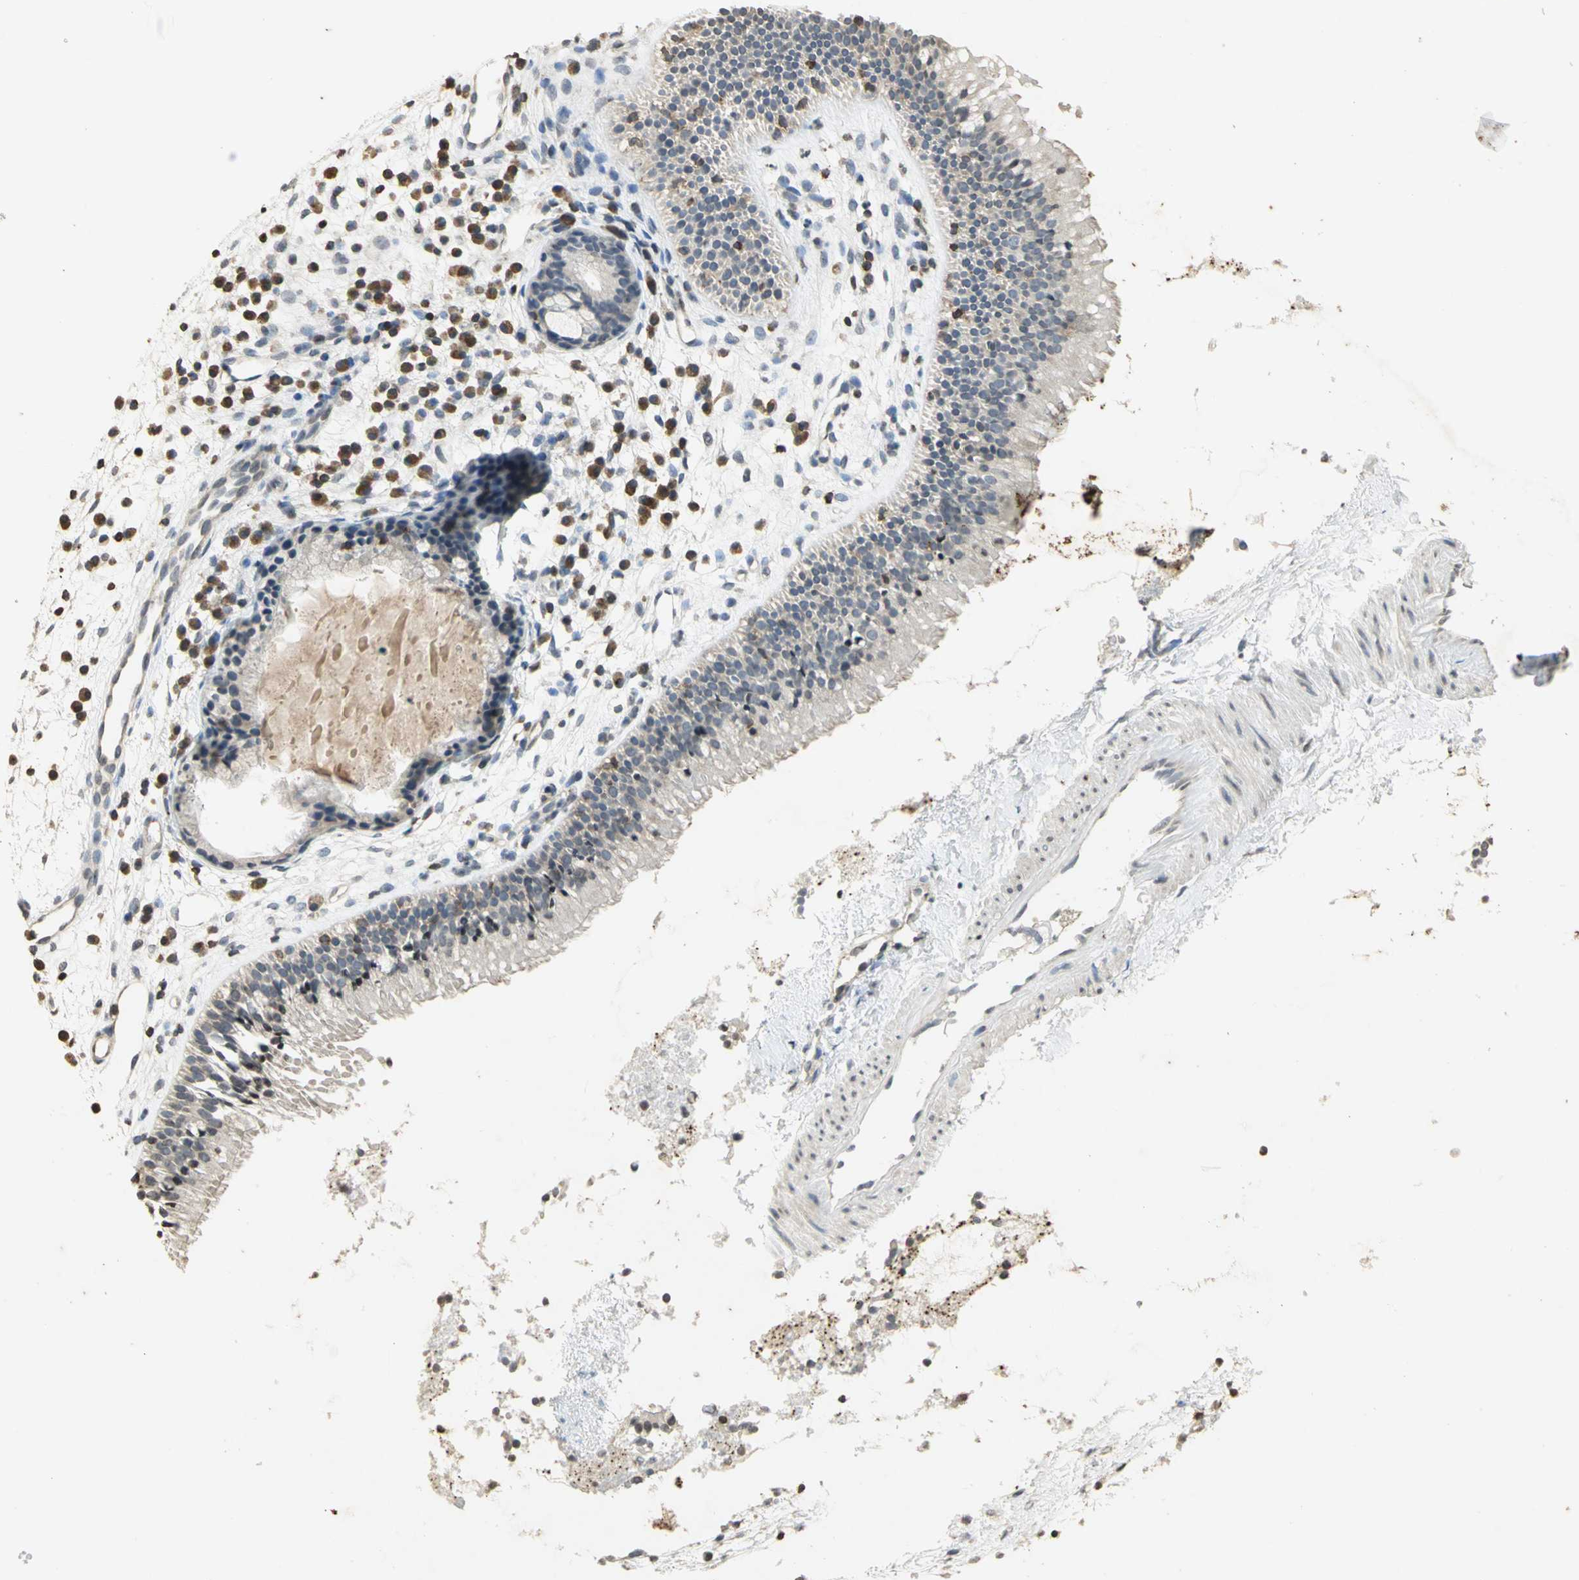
{"staining": {"intensity": "negative", "quantity": "none", "location": "none"}, "tissue": "nasopharynx", "cell_type": "Respiratory epithelial cells", "image_type": "normal", "snomed": [{"axis": "morphology", "description": "Normal tissue, NOS"}, {"axis": "topography", "description": "Nasopharynx"}], "caption": "Protein analysis of normal nasopharynx displays no significant expression in respiratory epithelial cells.", "gene": "IL16", "patient": {"sex": "male", "age": 21}}